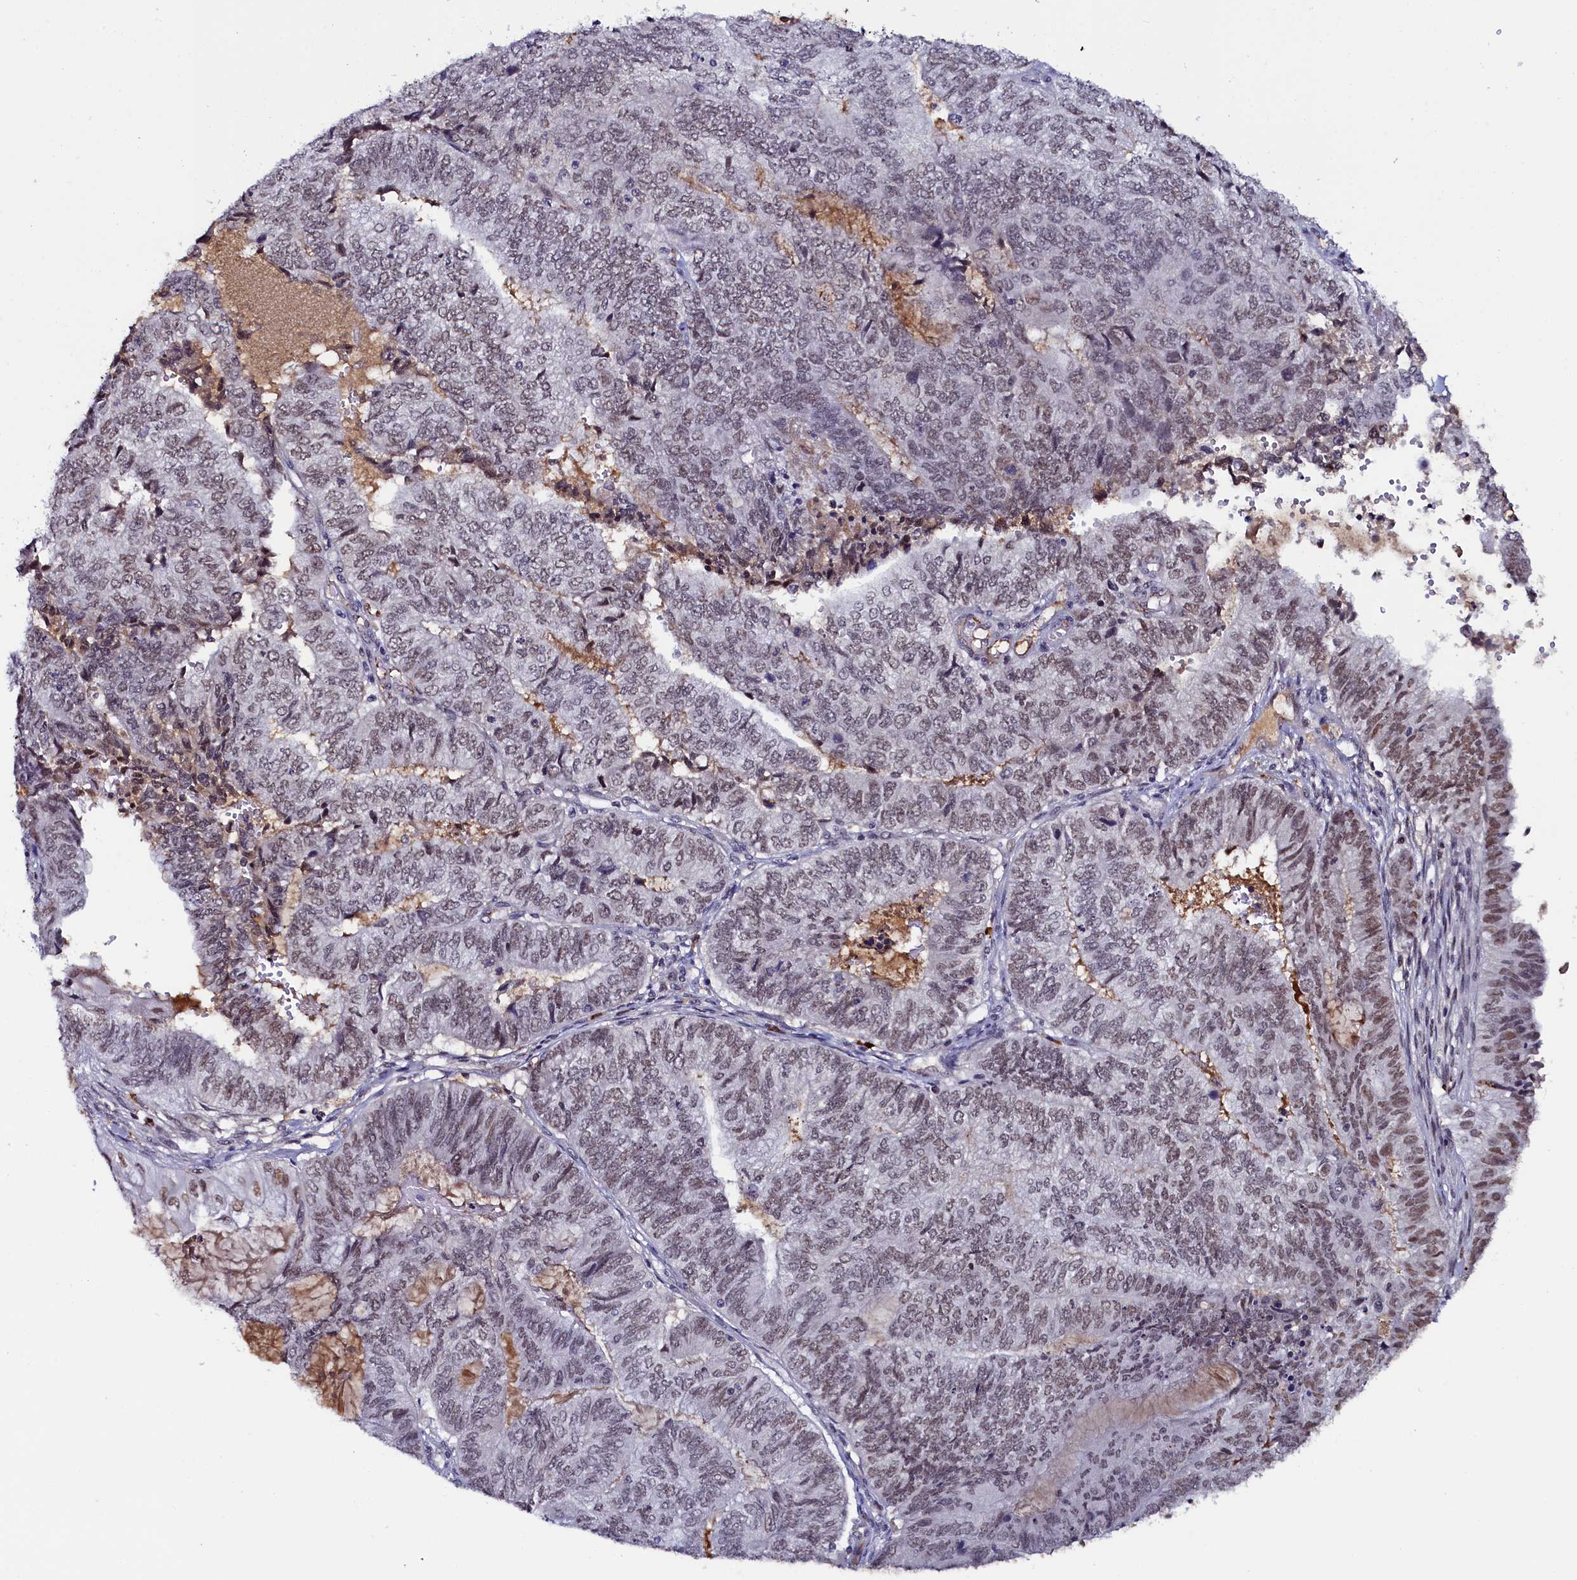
{"staining": {"intensity": "weak", "quantity": "25%-75%", "location": "nuclear"}, "tissue": "endometrial cancer", "cell_type": "Tumor cells", "image_type": "cancer", "snomed": [{"axis": "morphology", "description": "Adenocarcinoma, NOS"}, {"axis": "topography", "description": "Uterus"}, {"axis": "topography", "description": "Endometrium"}], "caption": "This is an image of IHC staining of adenocarcinoma (endometrial), which shows weak expression in the nuclear of tumor cells.", "gene": "INTS14", "patient": {"sex": "female", "age": 70}}